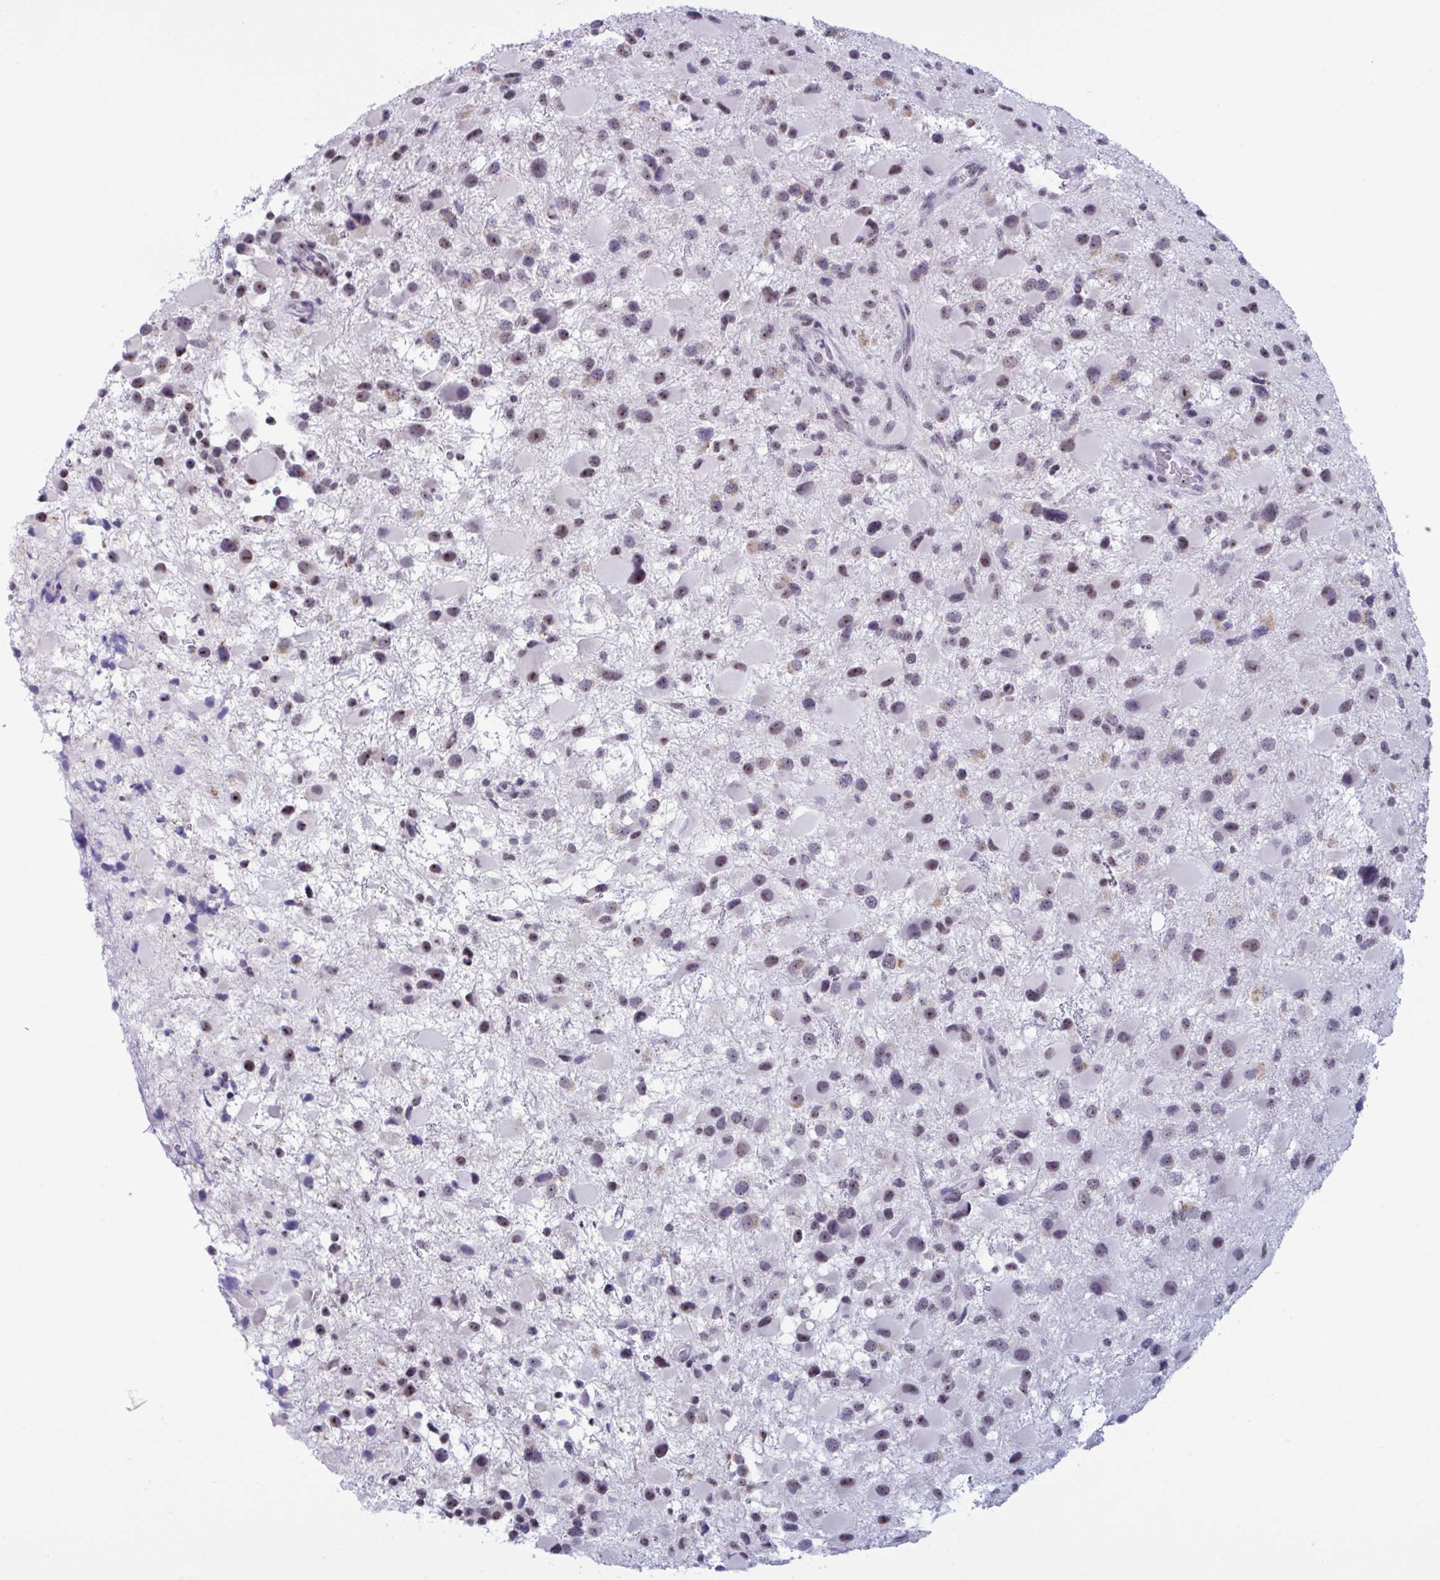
{"staining": {"intensity": "weak", "quantity": "25%-75%", "location": "nuclear"}, "tissue": "glioma", "cell_type": "Tumor cells", "image_type": "cancer", "snomed": [{"axis": "morphology", "description": "Glioma, malignant, High grade"}, {"axis": "topography", "description": "Brain"}], "caption": "Immunohistochemical staining of glioma shows low levels of weak nuclear protein expression in approximately 25%-75% of tumor cells.", "gene": "TGM6", "patient": {"sex": "female", "age": 40}}